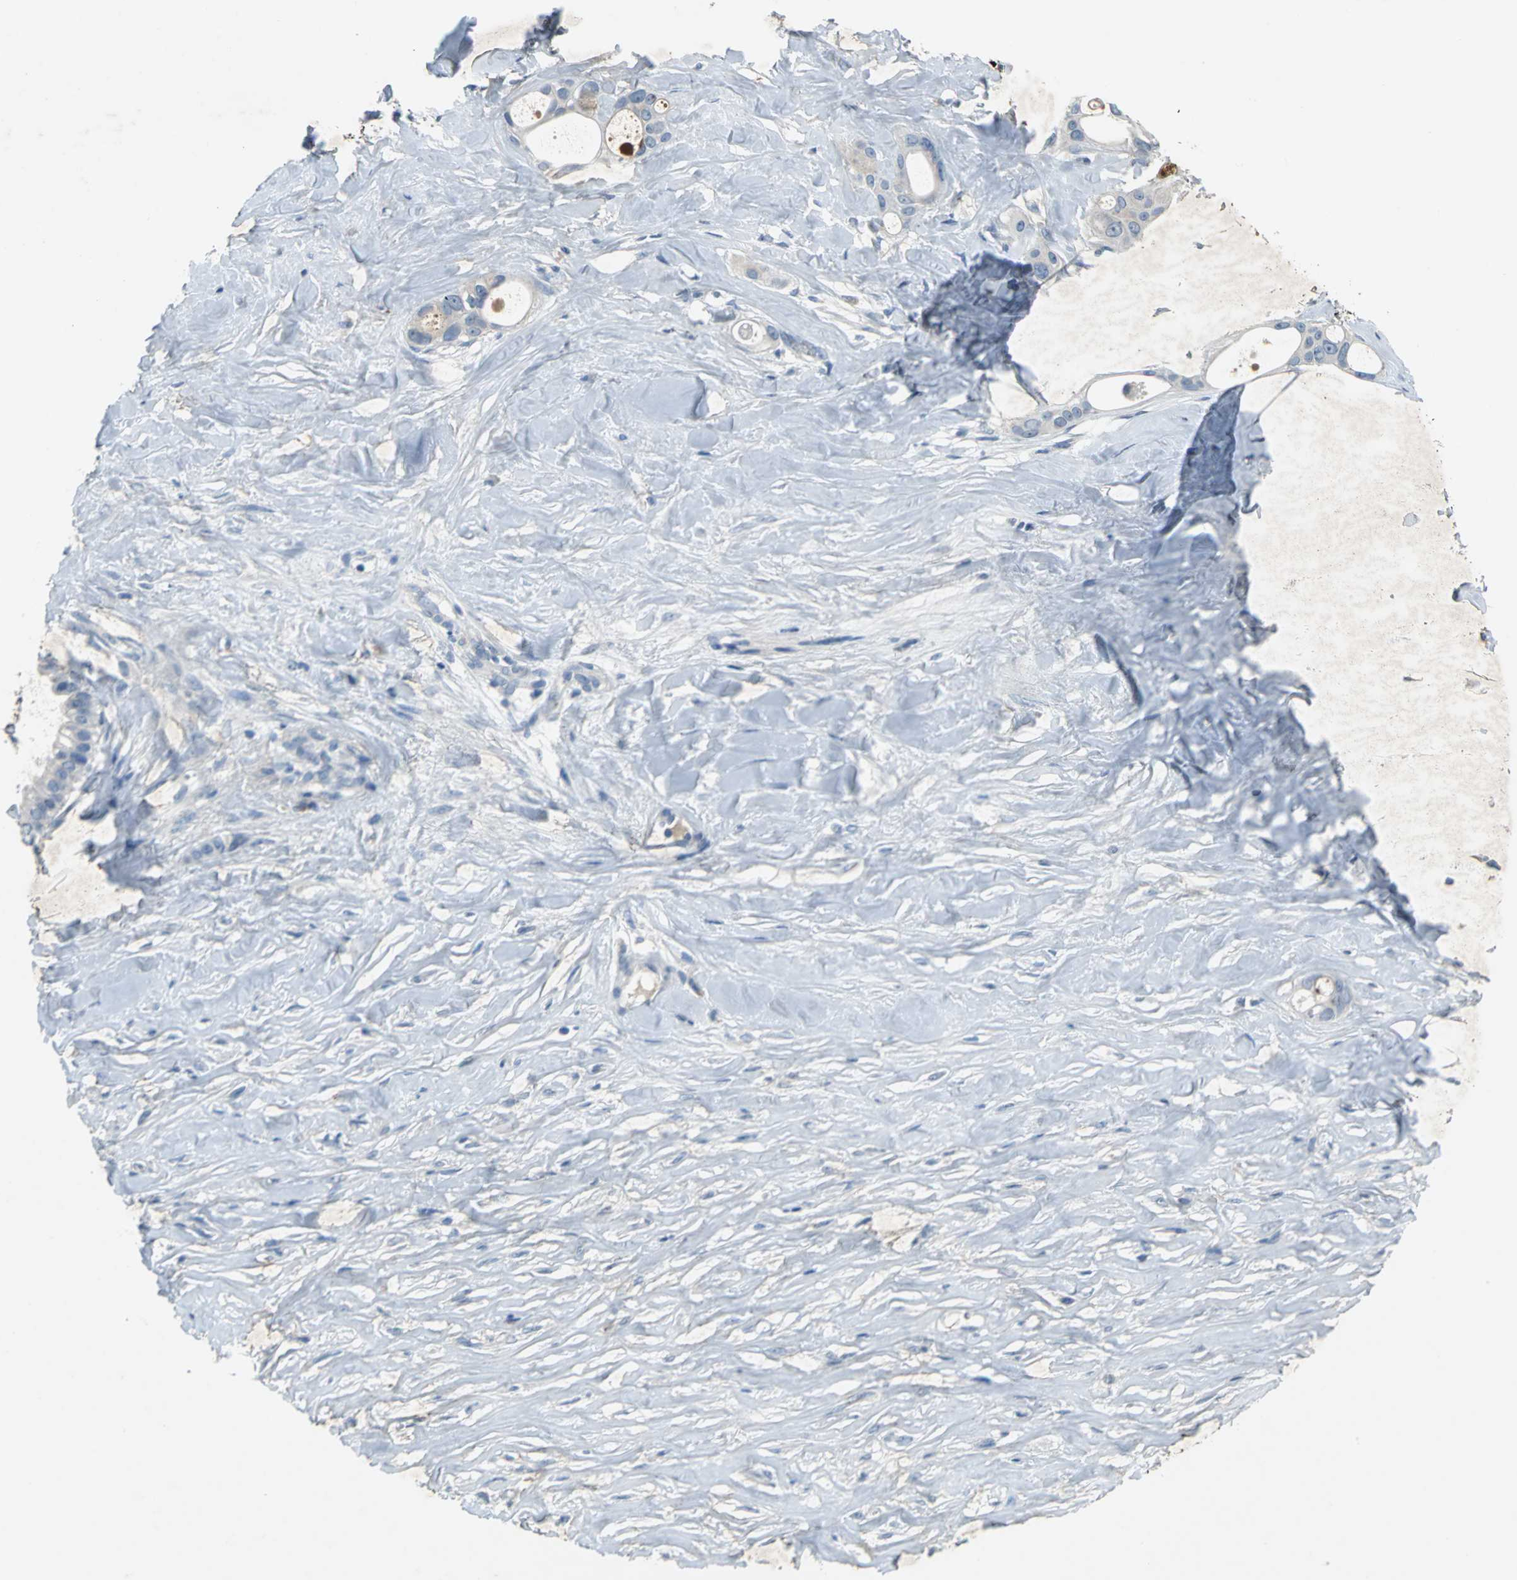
{"staining": {"intensity": "negative", "quantity": "none", "location": "none"}, "tissue": "liver cancer", "cell_type": "Tumor cells", "image_type": "cancer", "snomed": [{"axis": "morphology", "description": "Cholangiocarcinoma"}, {"axis": "topography", "description": "Liver"}], "caption": "IHC of human cholangiocarcinoma (liver) reveals no expression in tumor cells. (Stains: DAB (3,3'-diaminobenzidine) immunohistochemistry (IHC) with hematoxylin counter stain, Microscopy: brightfield microscopy at high magnification).", "gene": "PTGDS", "patient": {"sex": "female", "age": 67}}